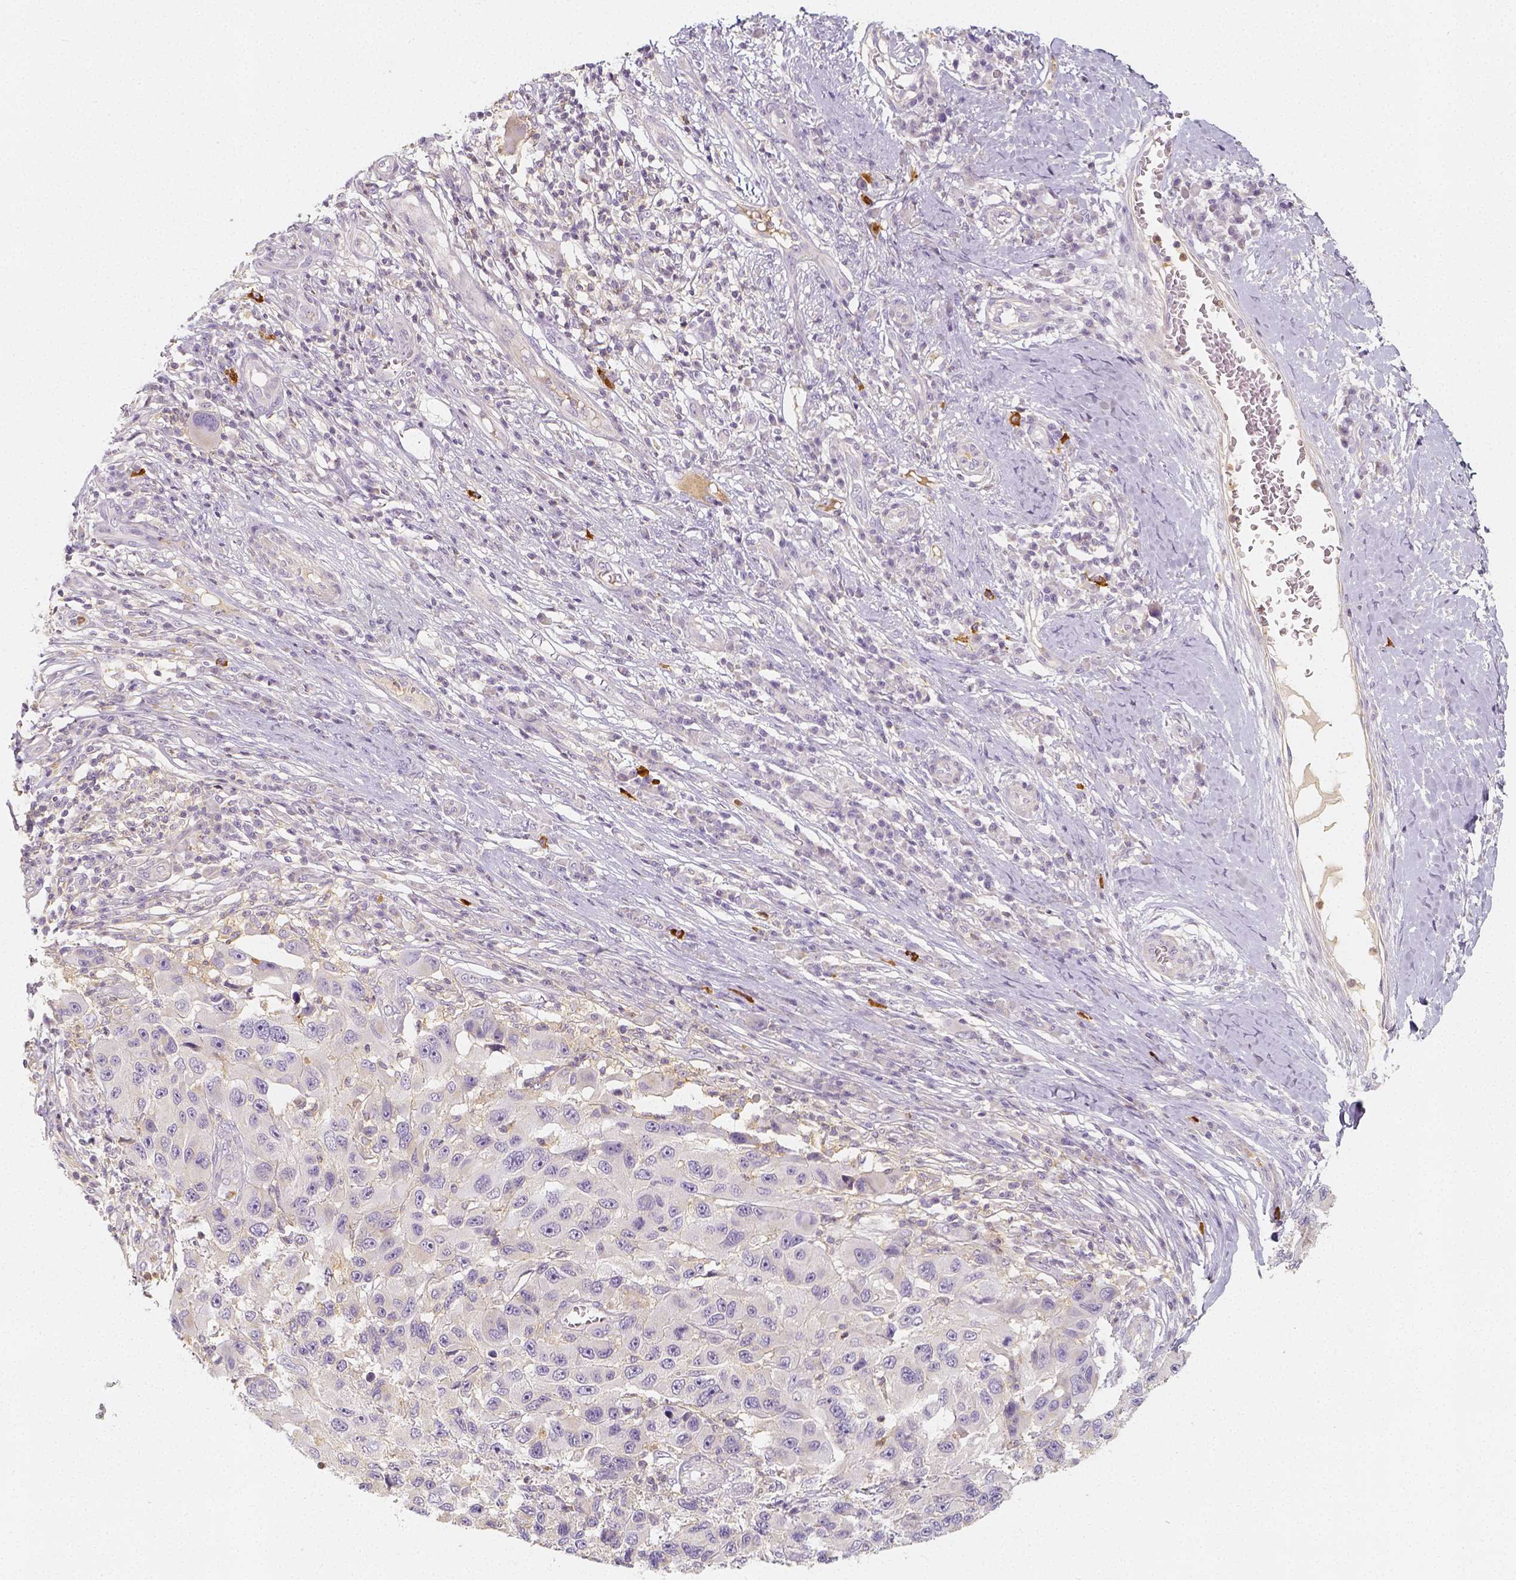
{"staining": {"intensity": "negative", "quantity": "none", "location": "none"}, "tissue": "melanoma", "cell_type": "Tumor cells", "image_type": "cancer", "snomed": [{"axis": "morphology", "description": "Malignant melanoma, NOS"}, {"axis": "topography", "description": "Skin"}], "caption": "IHC of human malignant melanoma exhibits no staining in tumor cells.", "gene": "PTPRJ", "patient": {"sex": "male", "age": 53}}